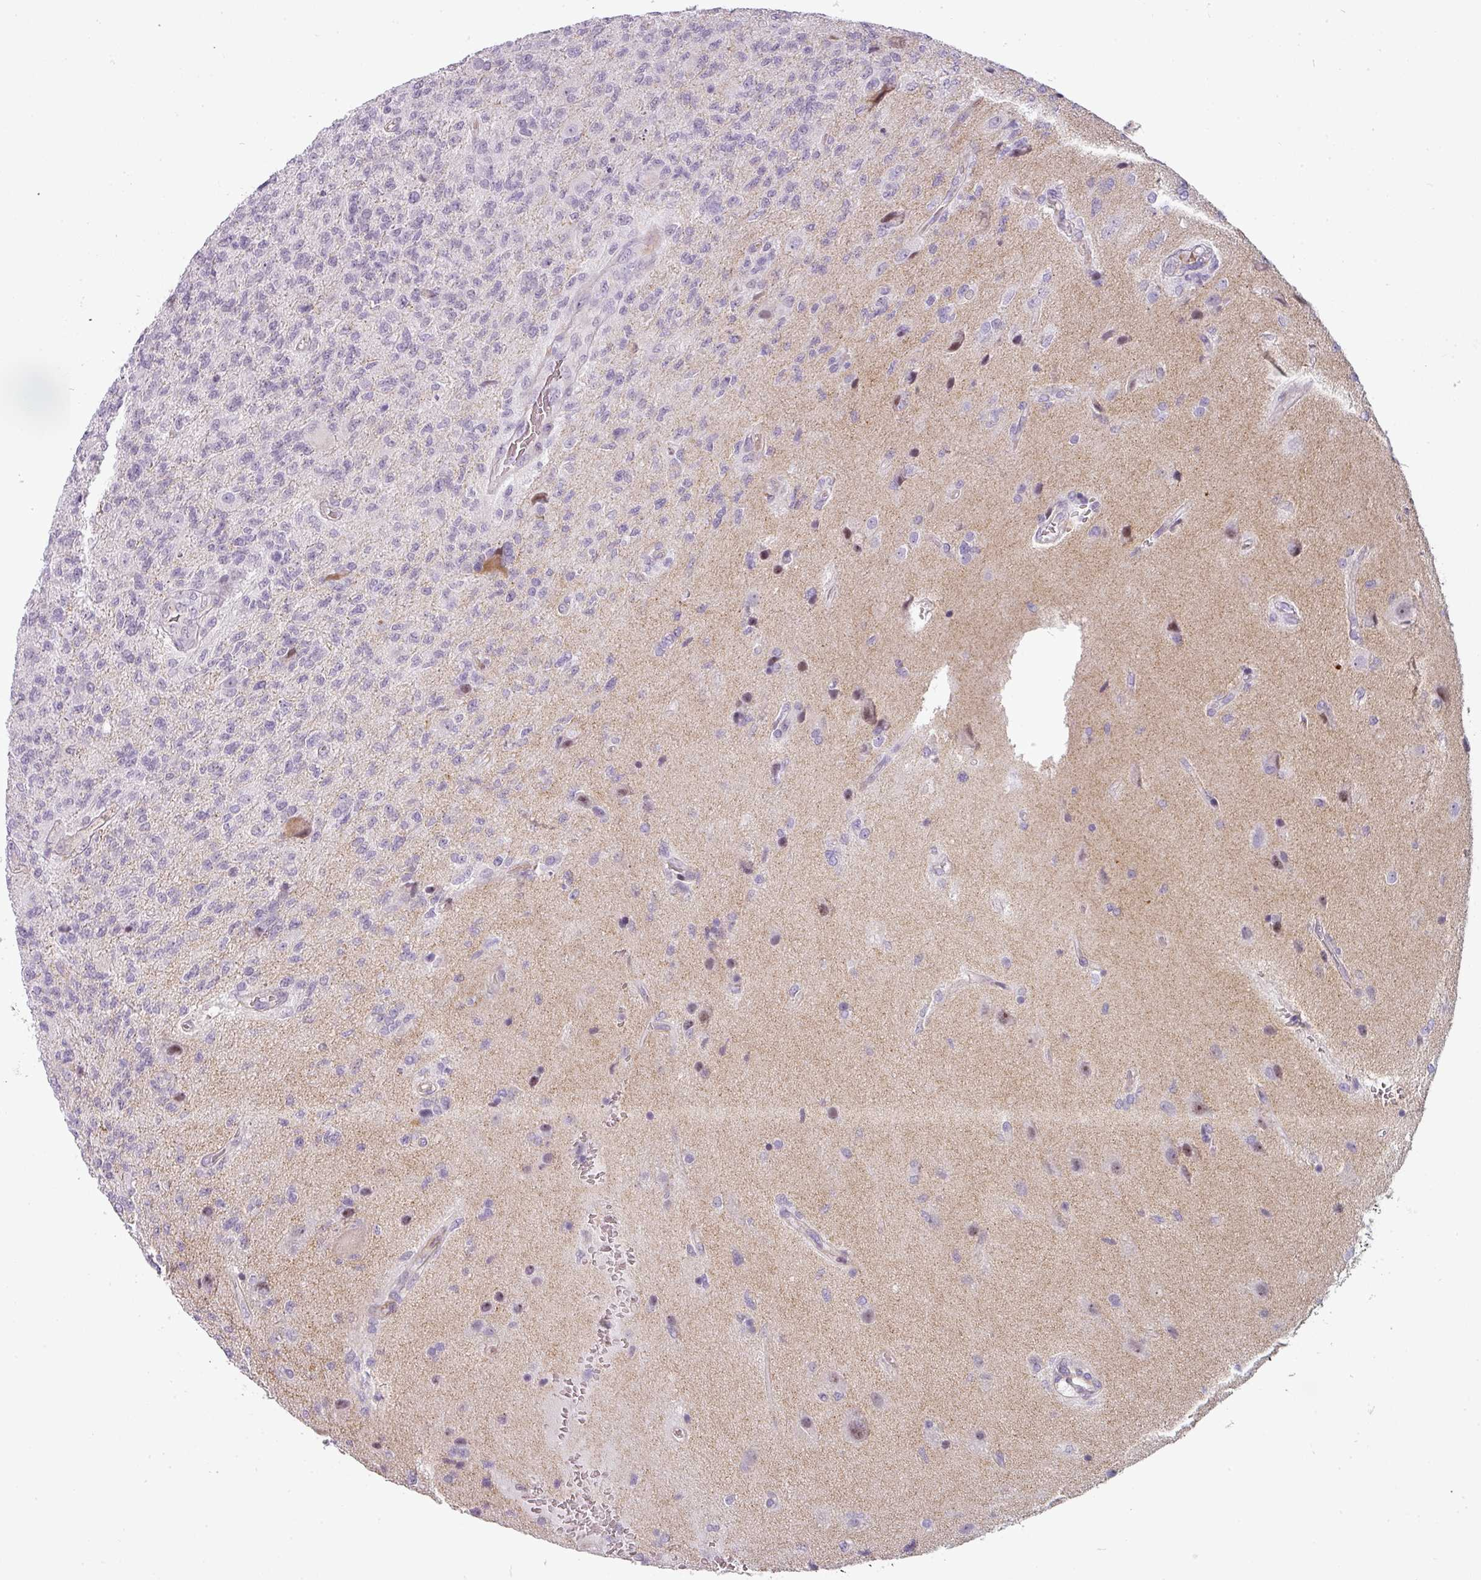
{"staining": {"intensity": "negative", "quantity": "none", "location": "none"}, "tissue": "glioma", "cell_type": "Tumor cells", "image_type": "cancer", "snomed": [{"axis": "morphology", "description": "Glioma, malignant, High grade"}, {"axis": "topography", "description": "Brain"}], "caption": "DAB immunohistochemical staining of human malignant glioma (high-grade) shows no significant positivity in tumor cells.", "gene": "CHRDL1", "patient": {"sex": "male", "age": 56}}